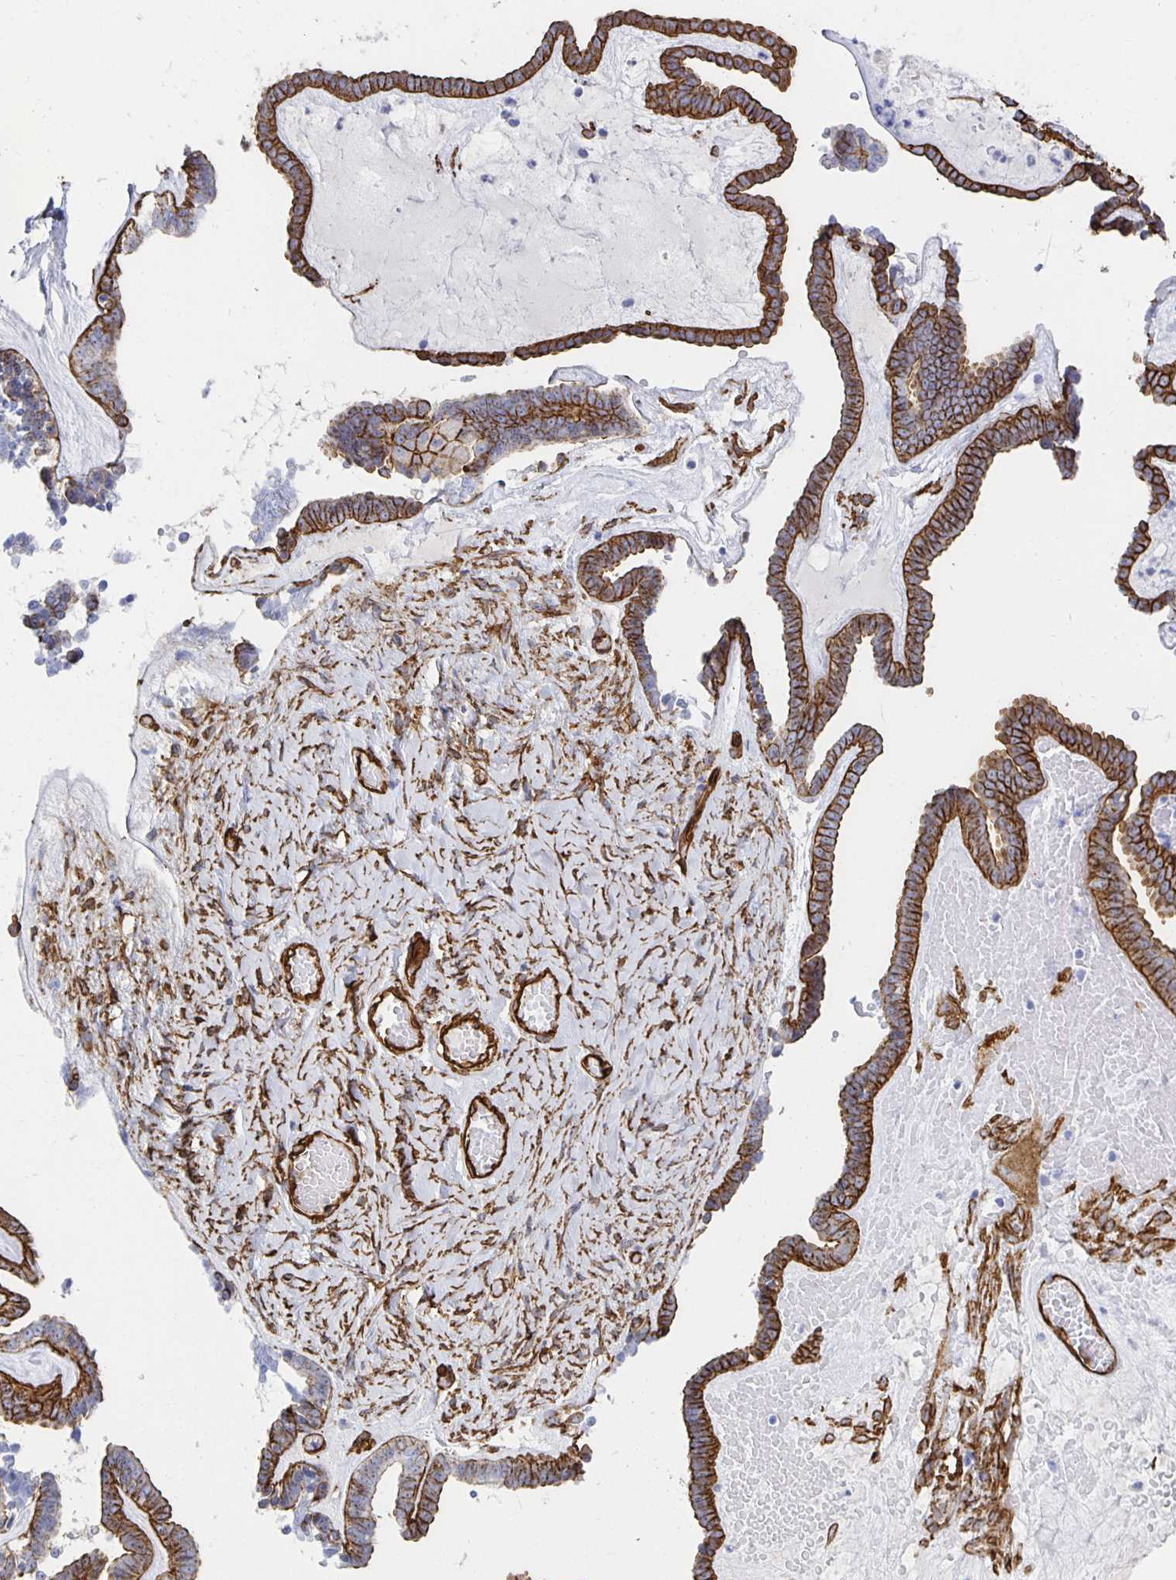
{"staining": {"intensity": "strong", "quantity": "25%-75%", "location": "cytoplasmic/membranous"}, "tissue": "ovarian cancer", "cell_type": "Tumor cells", "image_type": "cancer", "snomed": [{"axis": "morphology", "description": "Cystadenocarcinoma, serous, NOS"}, {"axis": "topography", "description": "Ovary"}], "caption": "Immunohistochemical staining of human ovarian serous cystadenocarcinoma shows high levels of strong cytoplasmic/membranous staining in about 25%-75% of tumor cells.", "gene": "VIPR2", "patient": {"sex": "female", "age": 71}}